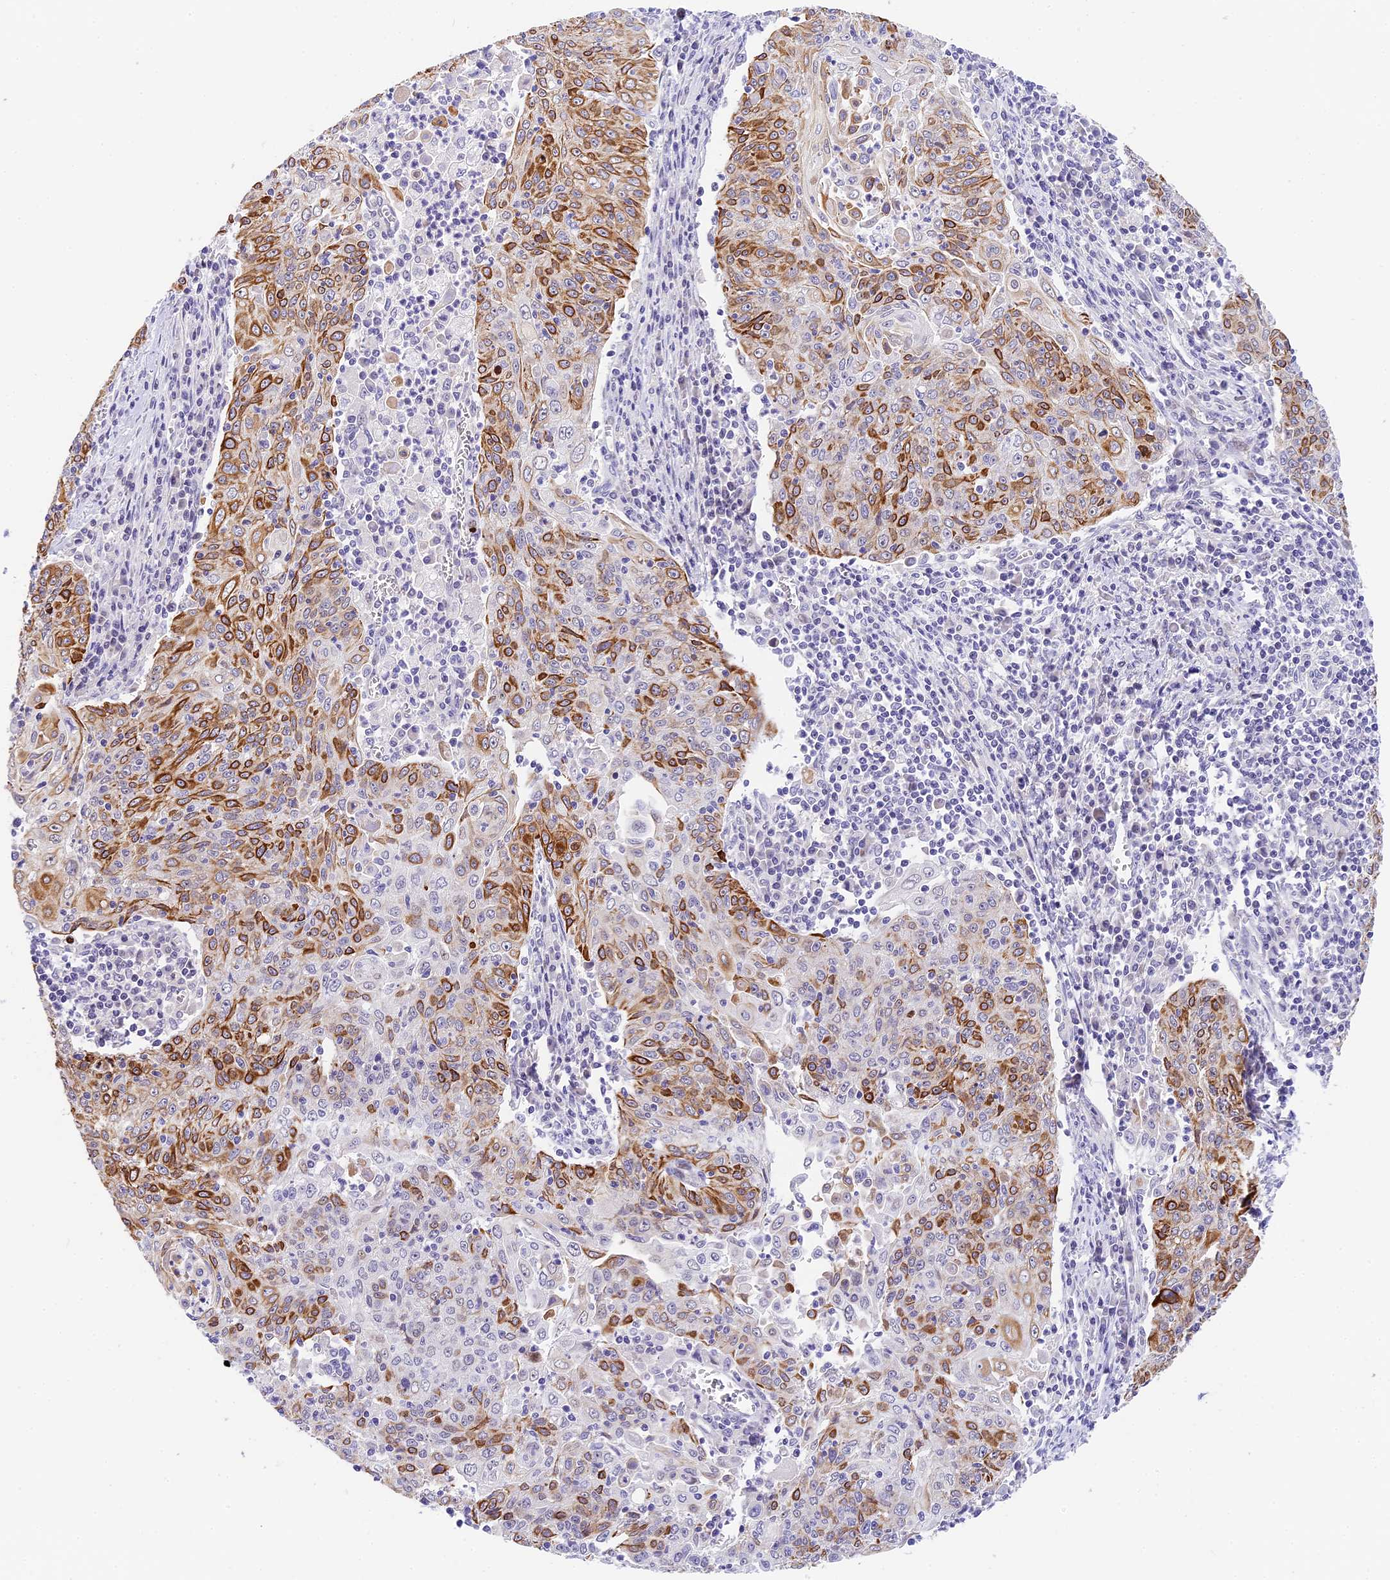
{"staining": {"intensity": "strong", "quantity": "25%-75%", "location": "cytoplasmic/membranous"}, "tissue": "cervical cancer", "cell_type": "Tumor cells", "image_type": "cancer", "snomed": [{"axis": "morphology", "description": "Squamous cell carcinoma, NOS"}, {"axis": "topography", "description": "Cervix"}], "caption": "An image of human cervical cancer (squamous cell carcinoma) stained for a protein exhibits strong cytoplasmic/membranous brown staining in tumor cells.", "gene": "MIDN", "patient": {"sex": "female", "age": 48}}